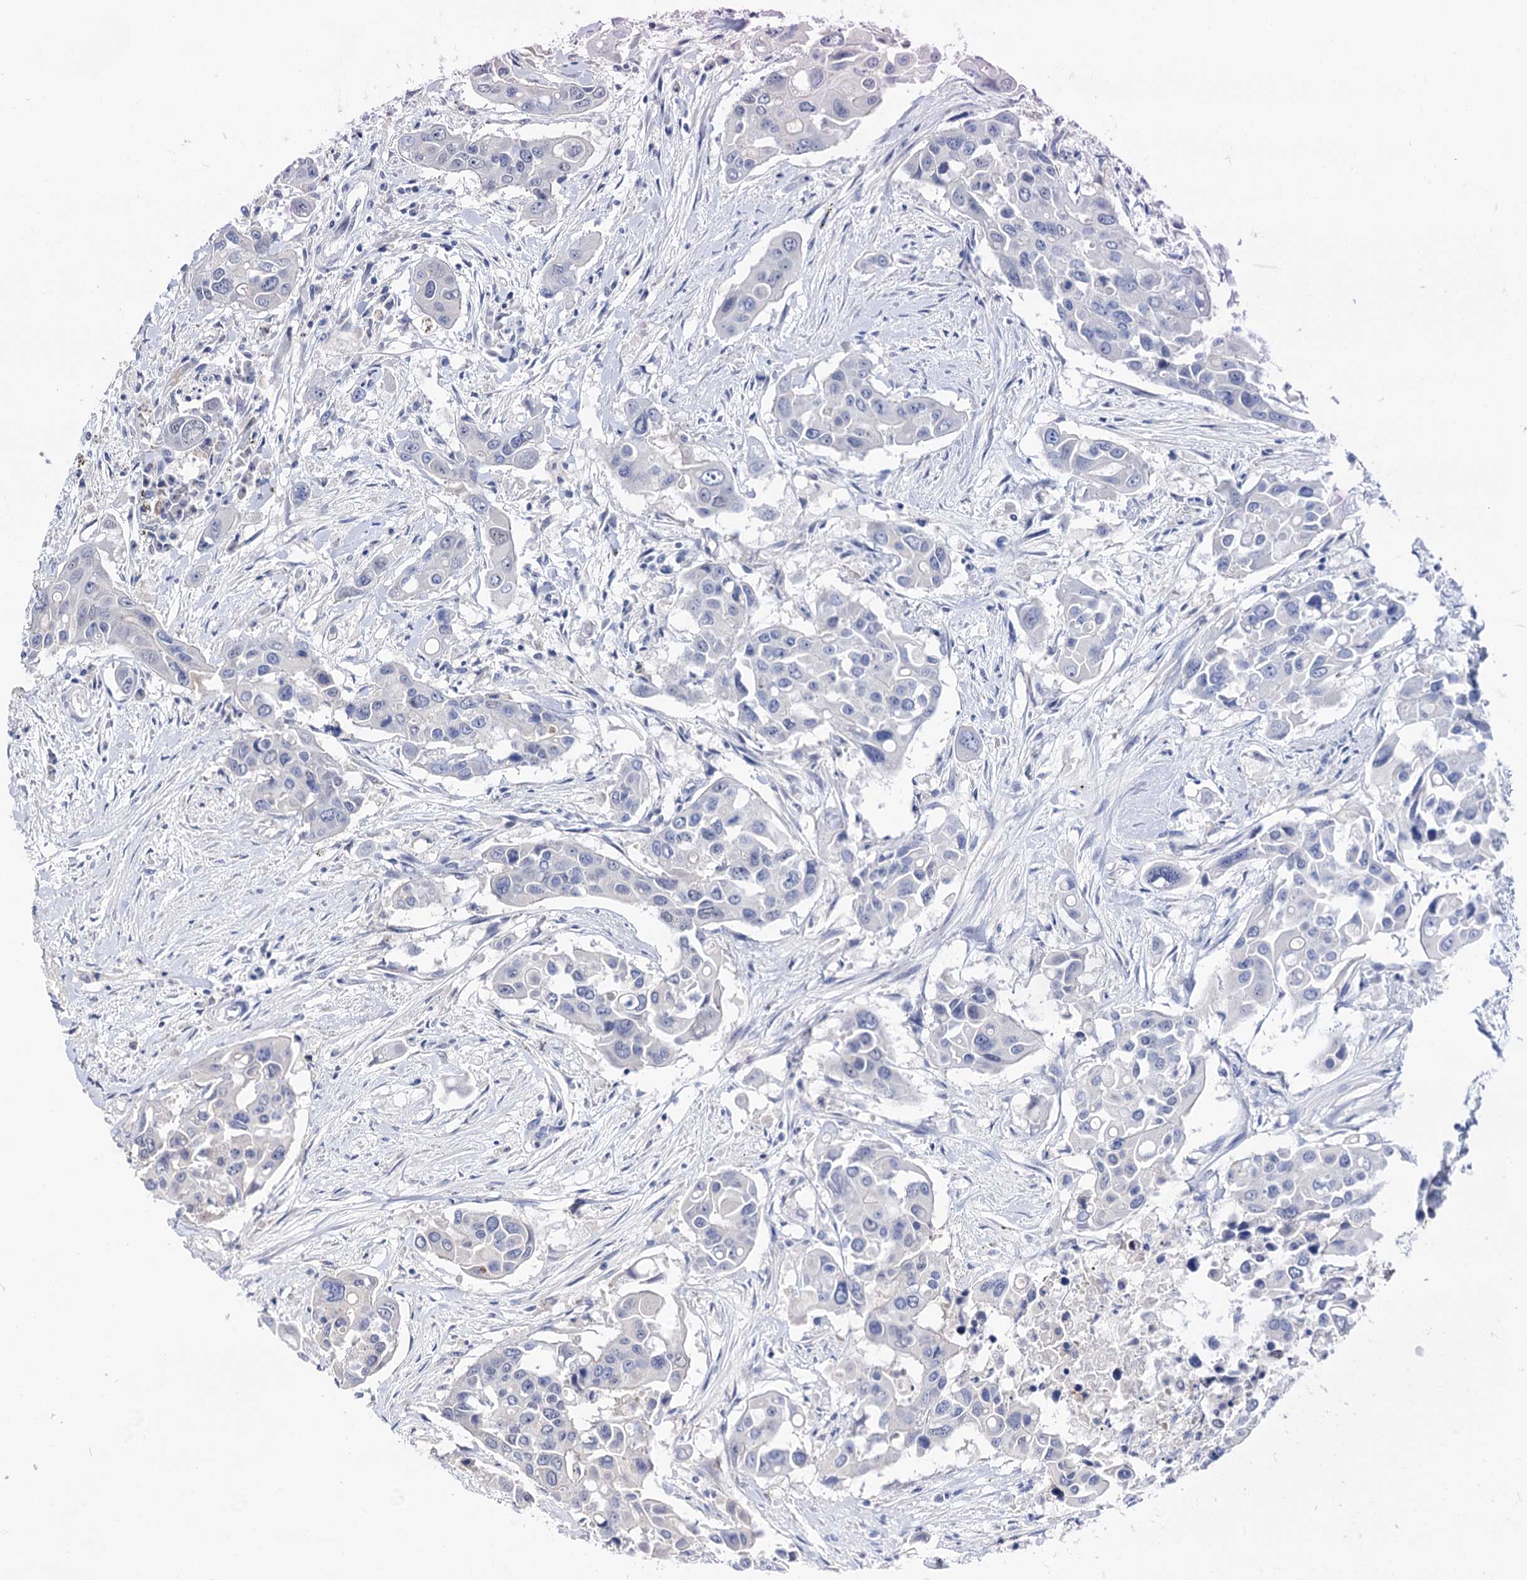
{"staining": {"intensity": "negative", "quantity": "none", "location": "none"}, "tissue": "colorectal cancer", "cell_type": "Tumor cells", "image_type": "cancer", "snomed": [{"axis": "morphology", "description": "Adenocarcinoma, NOS"}, {"axis": "topography", "description": "Colon"}], "caption": "Protein analysis of colorectal cancer shows no significant positivity in tumor cells.", "gene": "NEK10", "patient": {"sex": "male", "age": 77}}